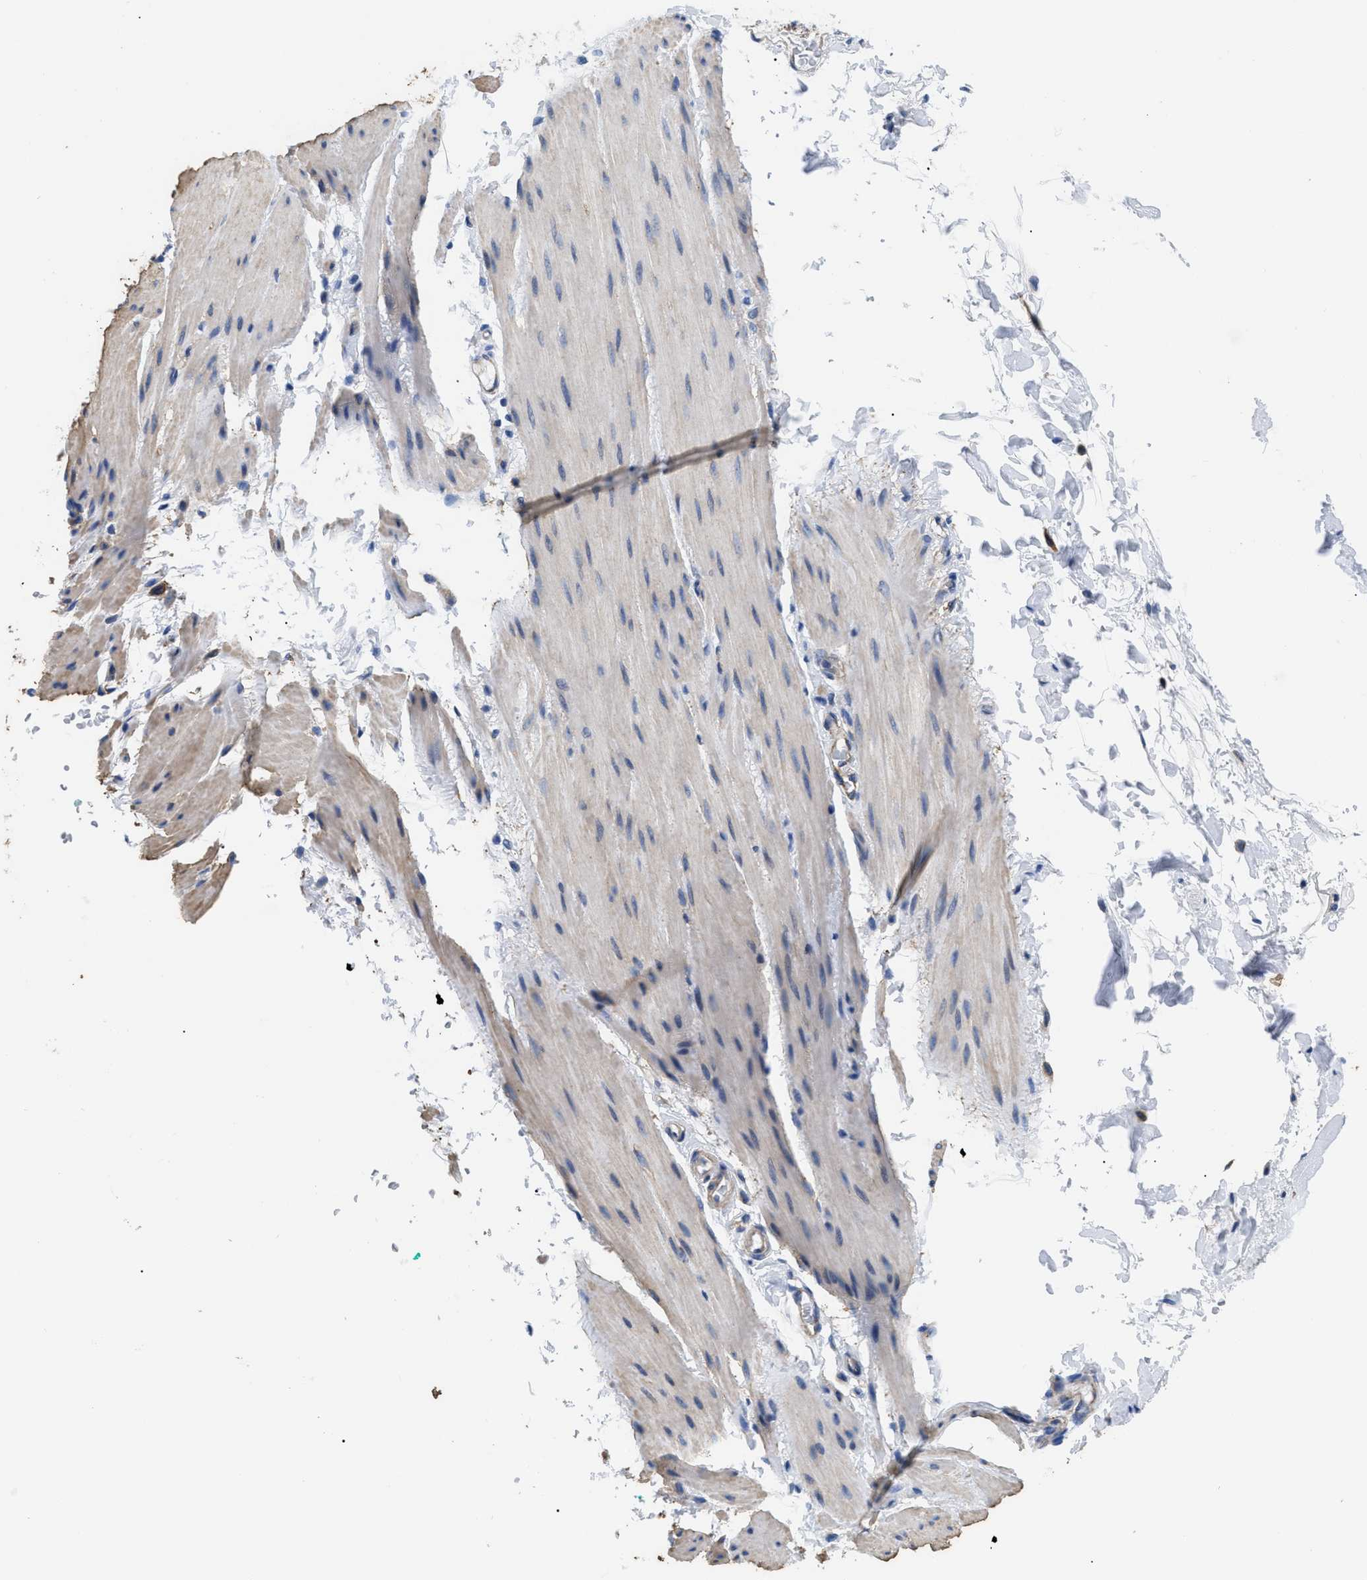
{"staining": {"intensity": "weak", "quantity": ">75%", "location": "cytoplasmic/membranous"}, "tissue": "smooth muscle", "cell_type": "Smooth muscle cells", "image_type": "normal", "snomed": [{"axis": "morphology", "description": "Normal tissue, NOS"}, {"axis": "topography", "description": "Smooth muscle"}, {"axis": "topography", "description": "Colon"}], "caption": "This histopathology image exhibits normal smooth muscle stained with immunohistochemistry (IHC) to label a protein in brown. The cytoplasmic/membranous of smooth muscle cells show weak positivity for the protein. Nuclei are counter-stained blue.", "gene": "HLA", "patient": {"sex": "male", "age": 67}}